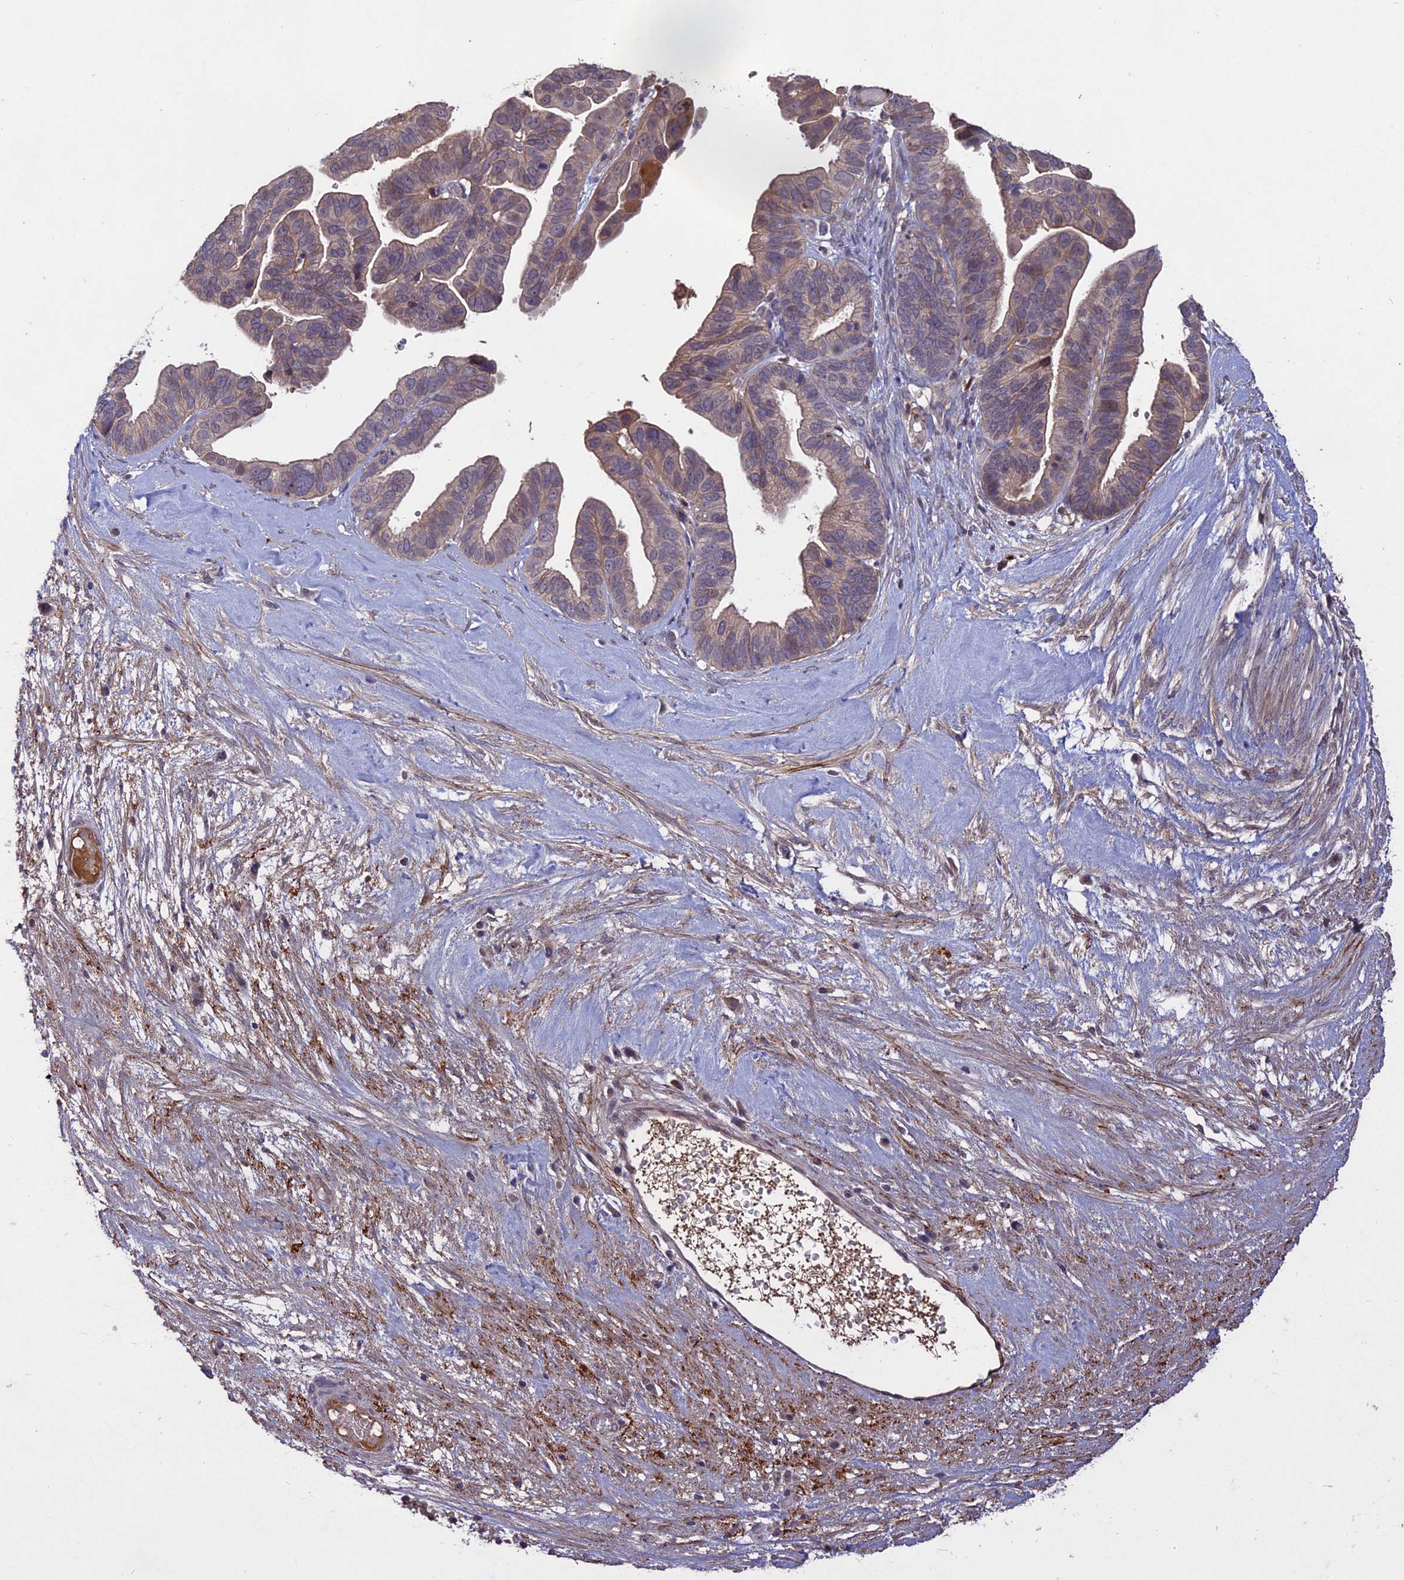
{"staining": {"intensity": "moderate", "quantity": "<25%", "location": "cytoplasmic/membranous"}, "tissue": "ovarian cancer", "cell_type": "Tumor cells", "image_type": "cancer", "snomed": [{"axis": "morphology", "description": "Cystadenocarcinoma, serous, NOS"}, {"axis": "topography", "description": "Ovary"}], "caption": "Immunohistochemistry (IHC) micrograph of neoplastic tissue: human ovarian cancer stained using immunohistochemistry (IHC) demonstrates low levels of moderate protein expression localized specifically in the cytoplasmic/membranous of tumor cells, appearing as a cytoplasmic/membranous brown color.", "gene": "ADO", "patient": {"sex": "female", "age": 56}}